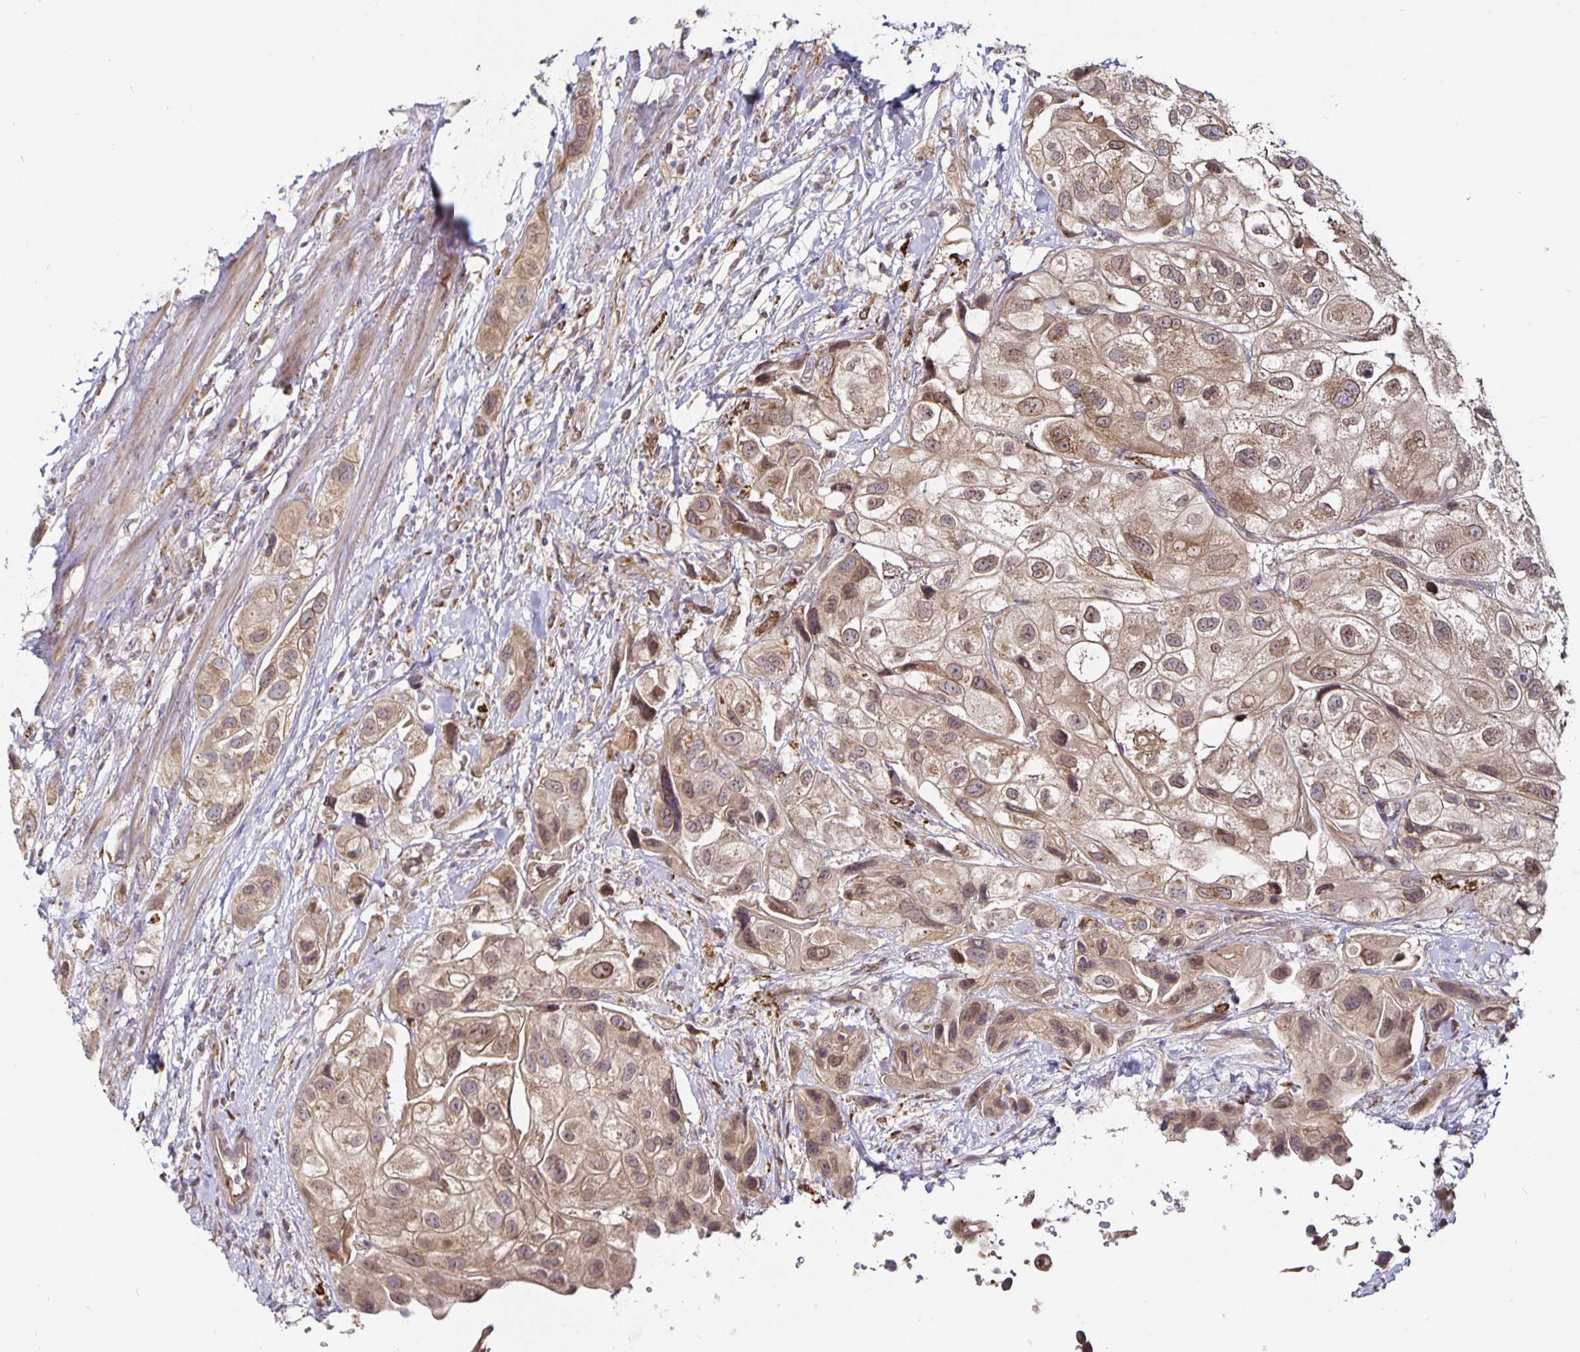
{"staining": {"intensity": "moderate", "quantity": ">75%", "location": "cytoplasmic/membranous,nuclear"}, "tissue": "urothelial cancer", "cell_type": "Tumor cells", "image_type": "cancer", "snomed": [{"axis": "morphology", "description": "Urothelial carcinoma, High grade"}, {"axis": "topography", "description": "Urinary bladder"}], "caption": "Protein positivity by immunohistochemistry reveals moderate cytoplasmic/membranous and nuclear expression in about >75% of tumor cells in high-grade urothelial carcinoma. Using DAB (3,3'-diaminobenzidine) (brown) and hematoxylin (blue) stains, captured at high magnification using brightfield microscopy.", "gene": "CYP27A1", "patient": {"sex": "female", "age": 64}}